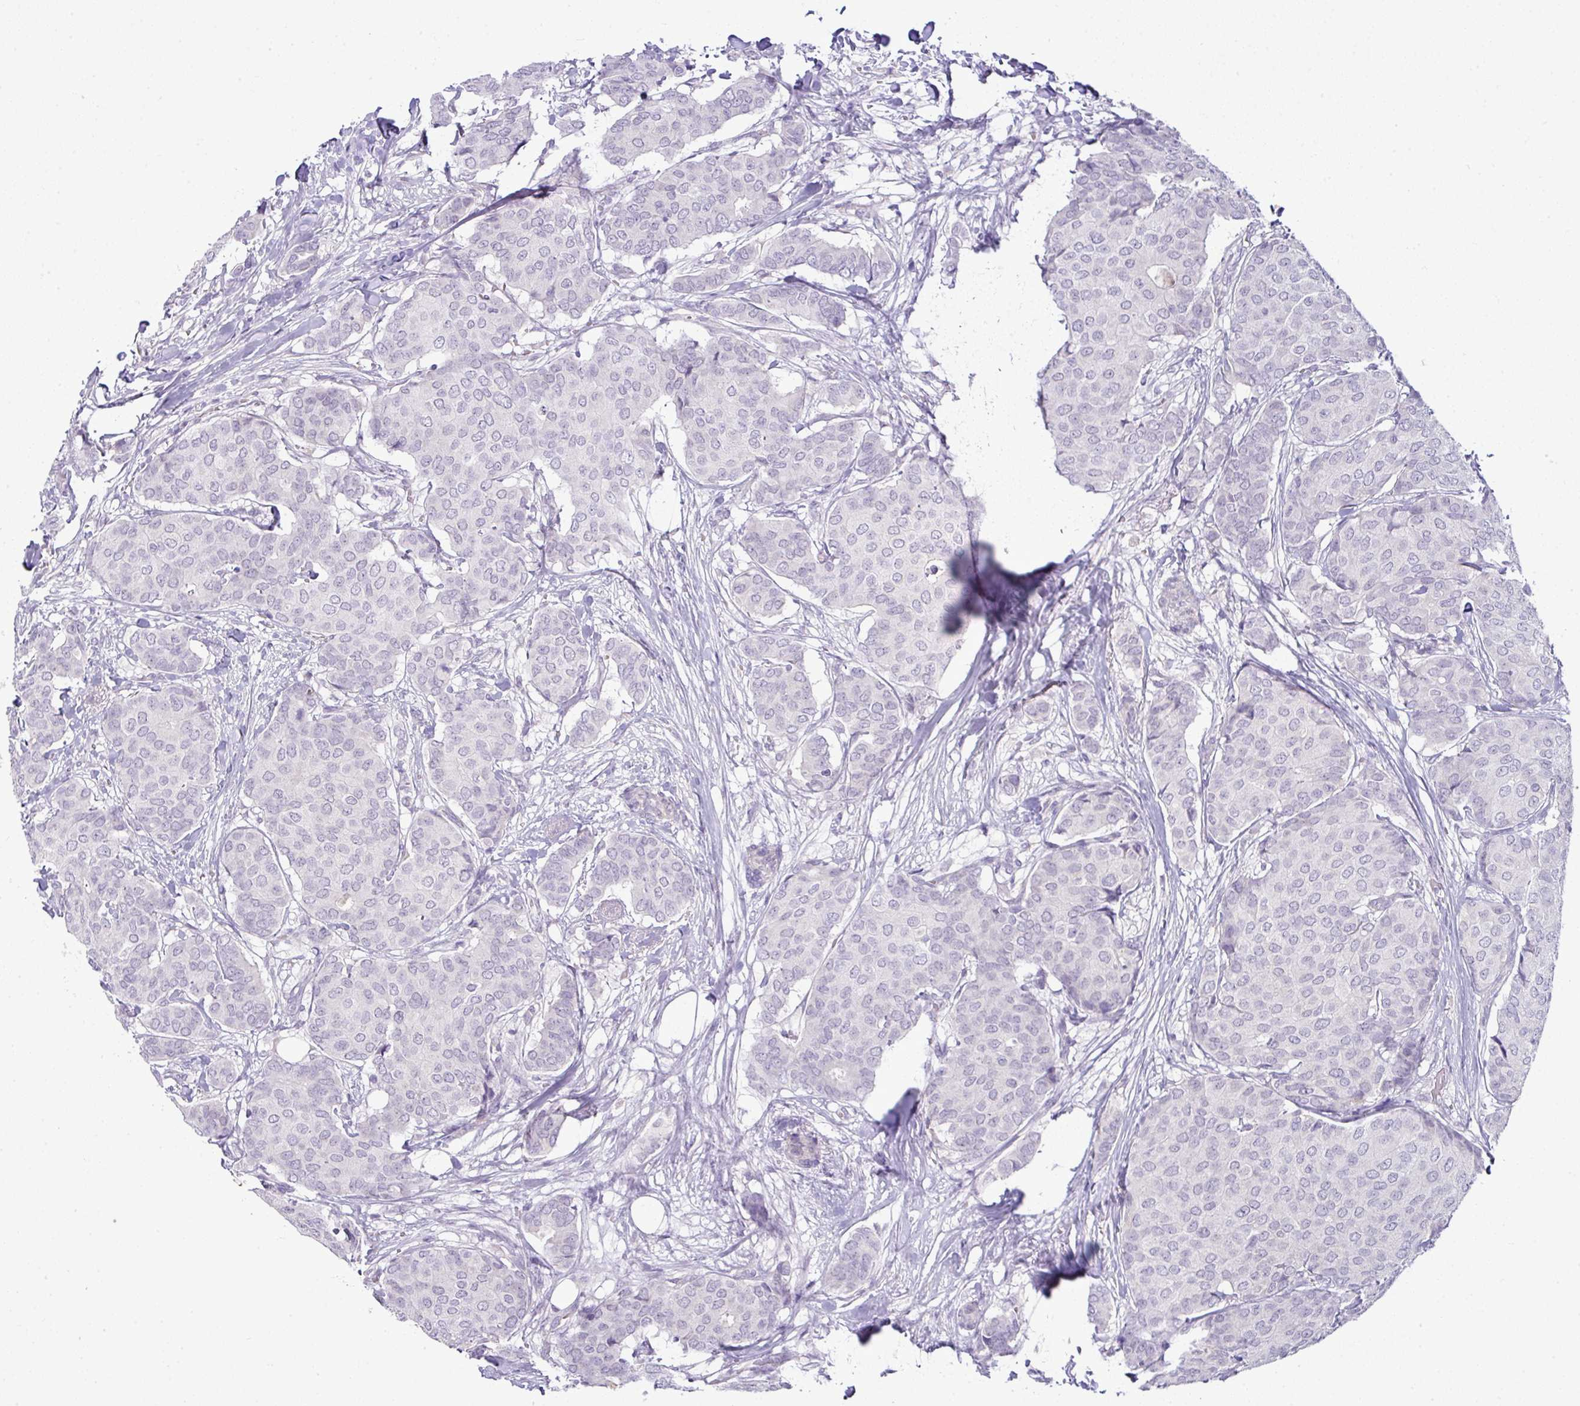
{"staining": {"intensity": "negative", "quantity": "none", "location": "none"}, "tissue": "breast cancer", "cell_type": "Tumor cells", "image_type": "cancer", "snomed": [{"axis": "morphology", "description": "Duct carcinoma"}, {"axis": "topography", "description": "Breast"}], "caption": "This is a image of immunohistochemistry staining of breast invasive ductal carcinoma, which shows no positivity in tumor cells.", "gene": "HBEGF", "patient": {"sex": "female", "age": 75}}